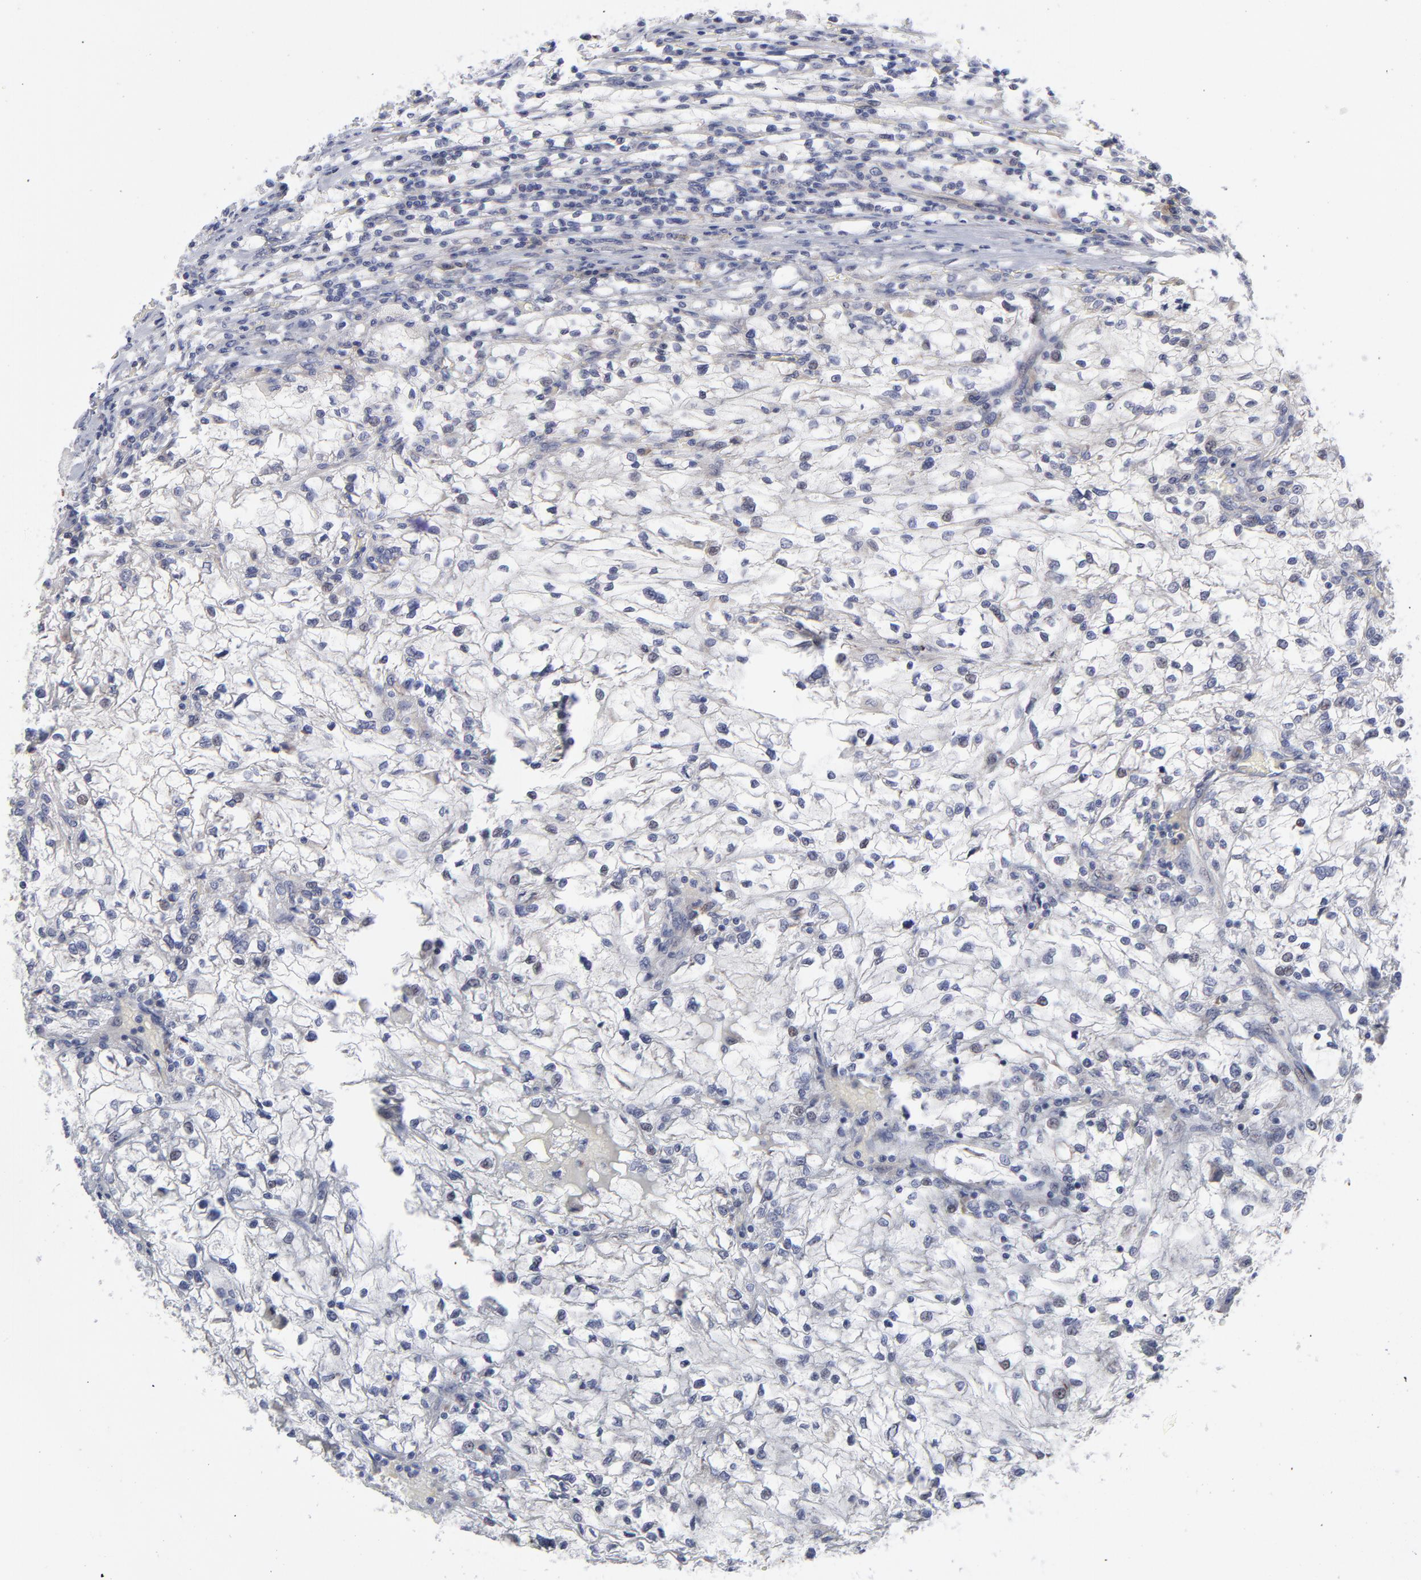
{"staining": {"intensity": "negative", "quantity": "none", "location": "none"}, "tissue": "renal cancer", "cell_type": "Tumor cells", "image_type": "cancer", "snomed": [{"axis": "morphology", "description": "Adenocarcinoma, NOS"}, {"axis": "topography", "description": "Kidney"}], "caption": "The immunohistochemistry image has no significant positivity in tumor cells of renal cancer tissue.", "gene": "RPS24", "patient": {"sex": "female", "age": 83}}